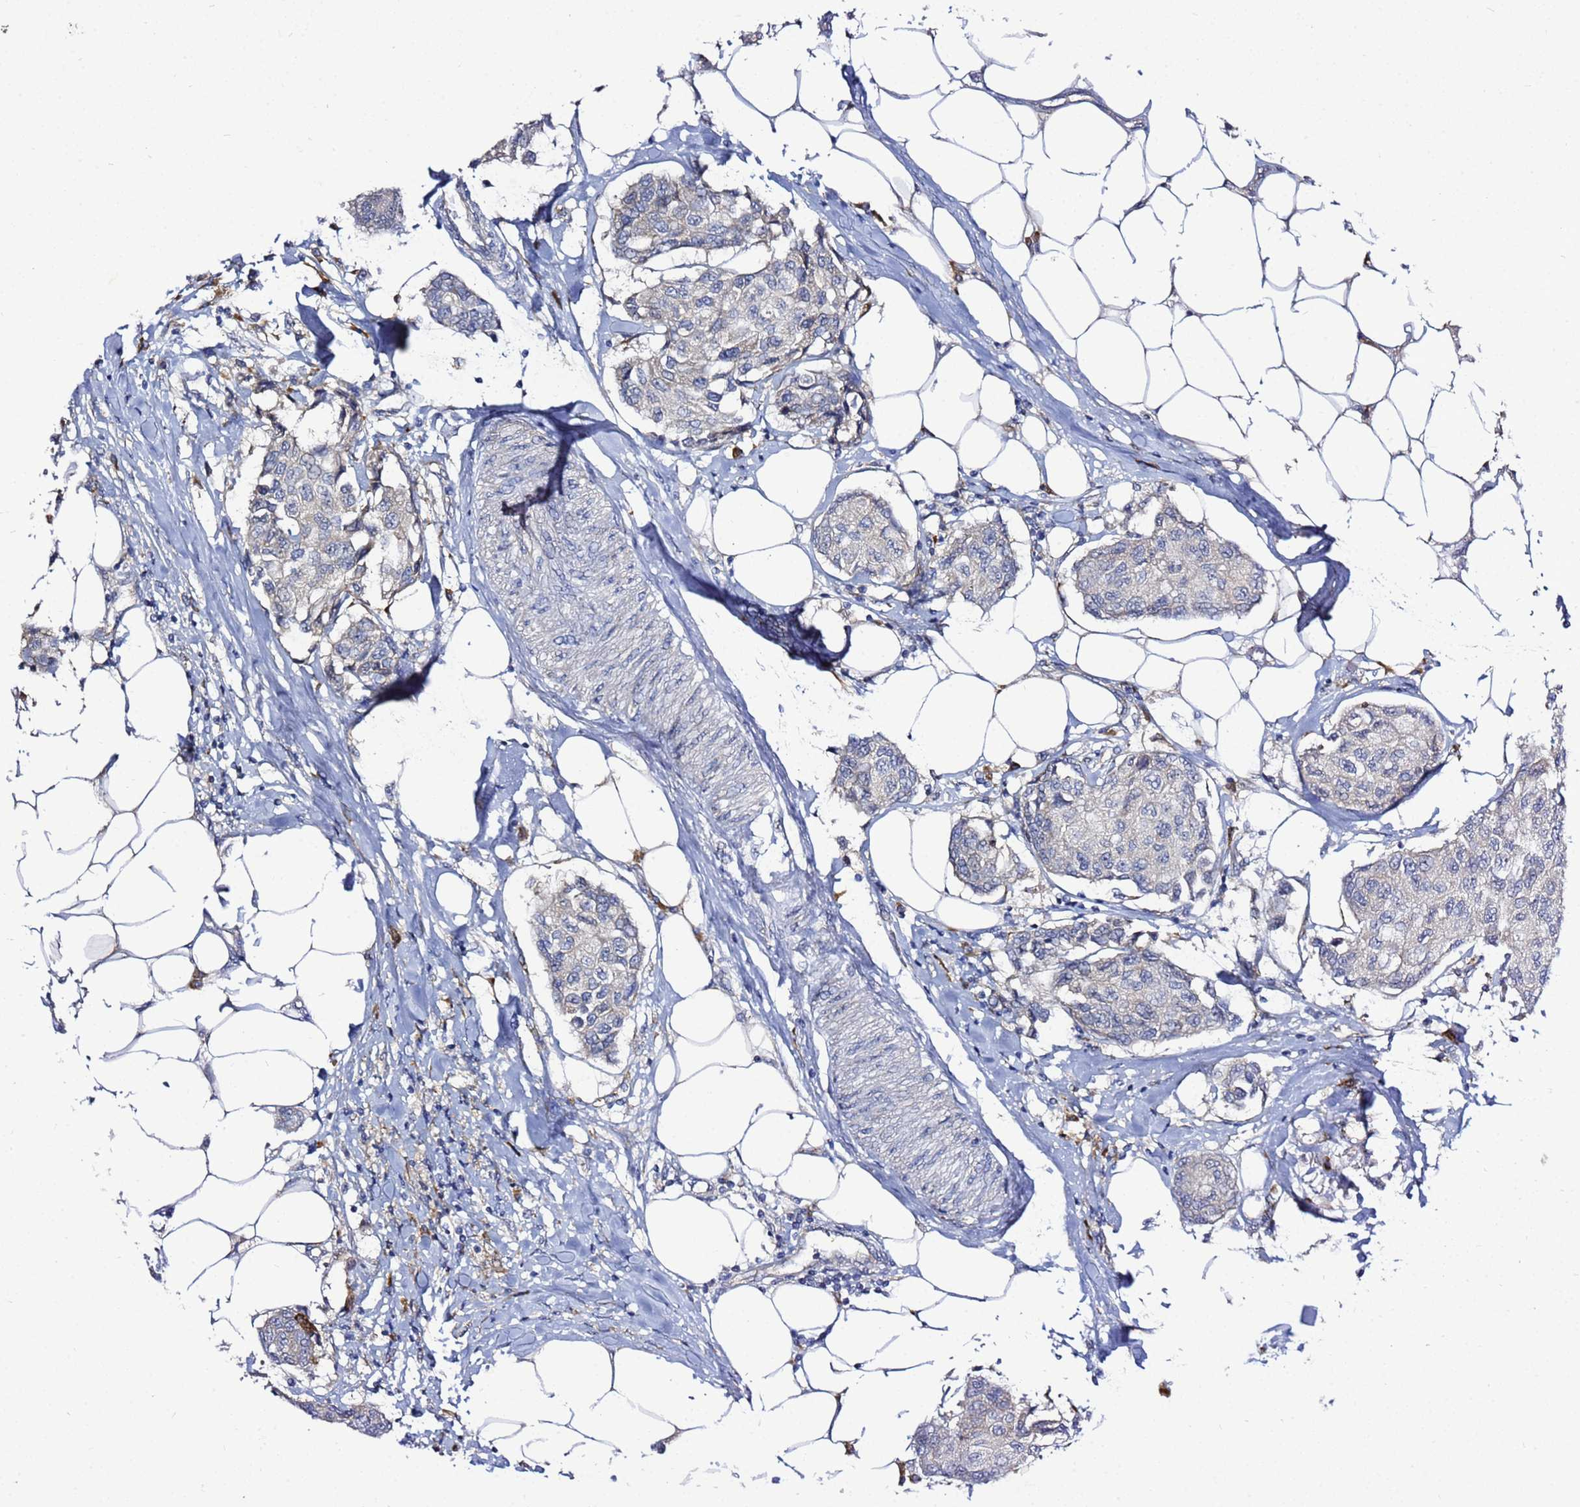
{"staining": {"intensity": "negative", "quantity": "none", "location": "none"}, "tissue": "breast cancer", "cell_type": "Tumor cells", "image_type": "cancer", "snomed": [{"axis": "morphology", "description": "Duct carcinoma"}, {"axis": "topography", "description": "Breast"}], "caption": "A high-resolution histopathology image shows immunohistochemistry staining of intraductal carcinoma (breast), which reveals no significant expression in tumor cells.", "gene": "NOL8", "patient": {"sex": "female", "age": 80}}